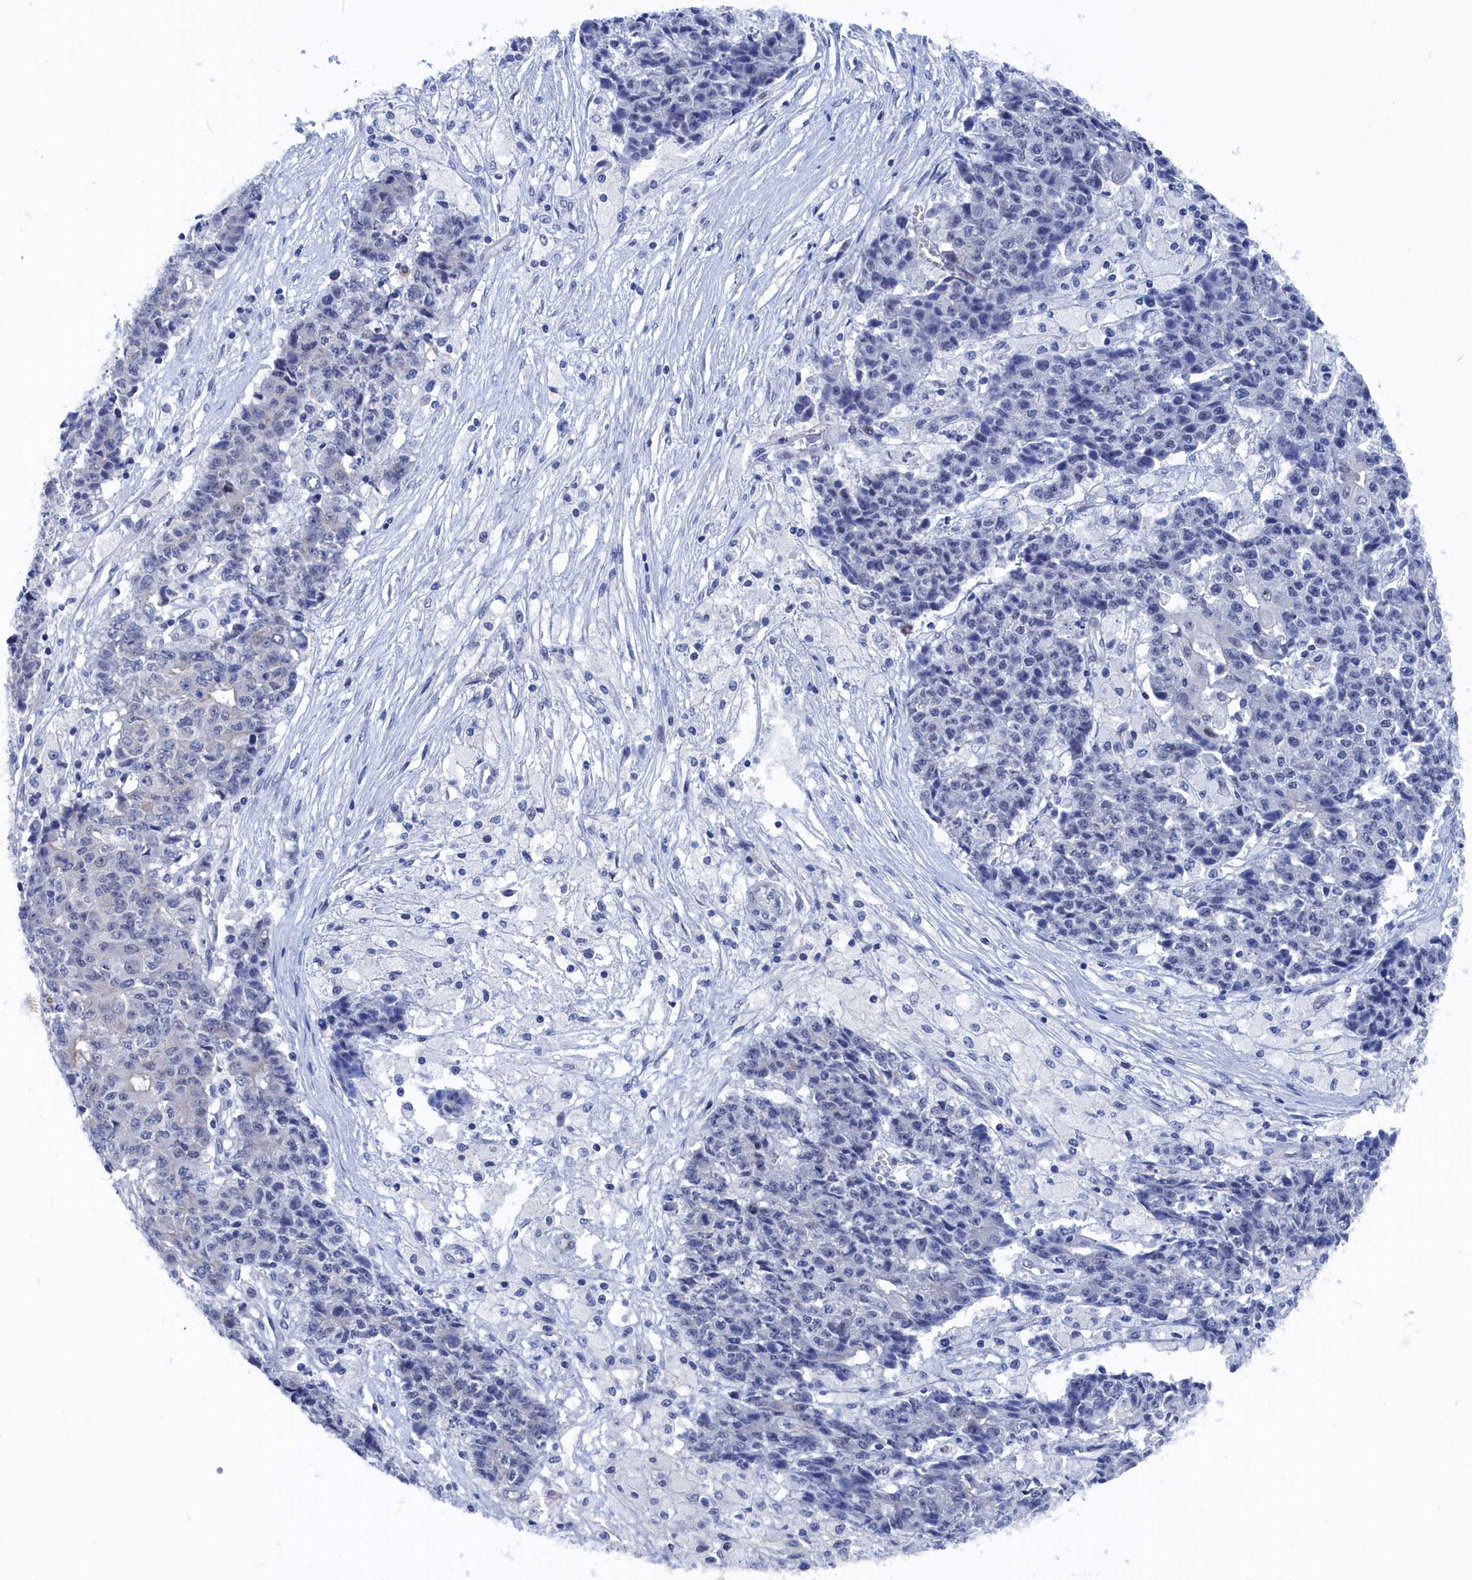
{"staining": {"intensity": "negative", "quantity": "none", "location": "none"}, "tissue": "ovarian cancer", "cell_type": "Tumor cells", "image_type": "cancer", "snomed": [{"axis": "morphology", "description": "Carcinoma, endometroid"}, {"axis": "topography", "description": "Ovary"}], "caption": "Tumor cells are negative for protein expression in human endometroid carcinoma (ovarian). (Stains: DAB IHC with hematoxylin counter stain, Microscopy: brightfield microscopy at high magnification).", "gene": "MARCHF3", "patient": {"sex": "female", "age": 42}}